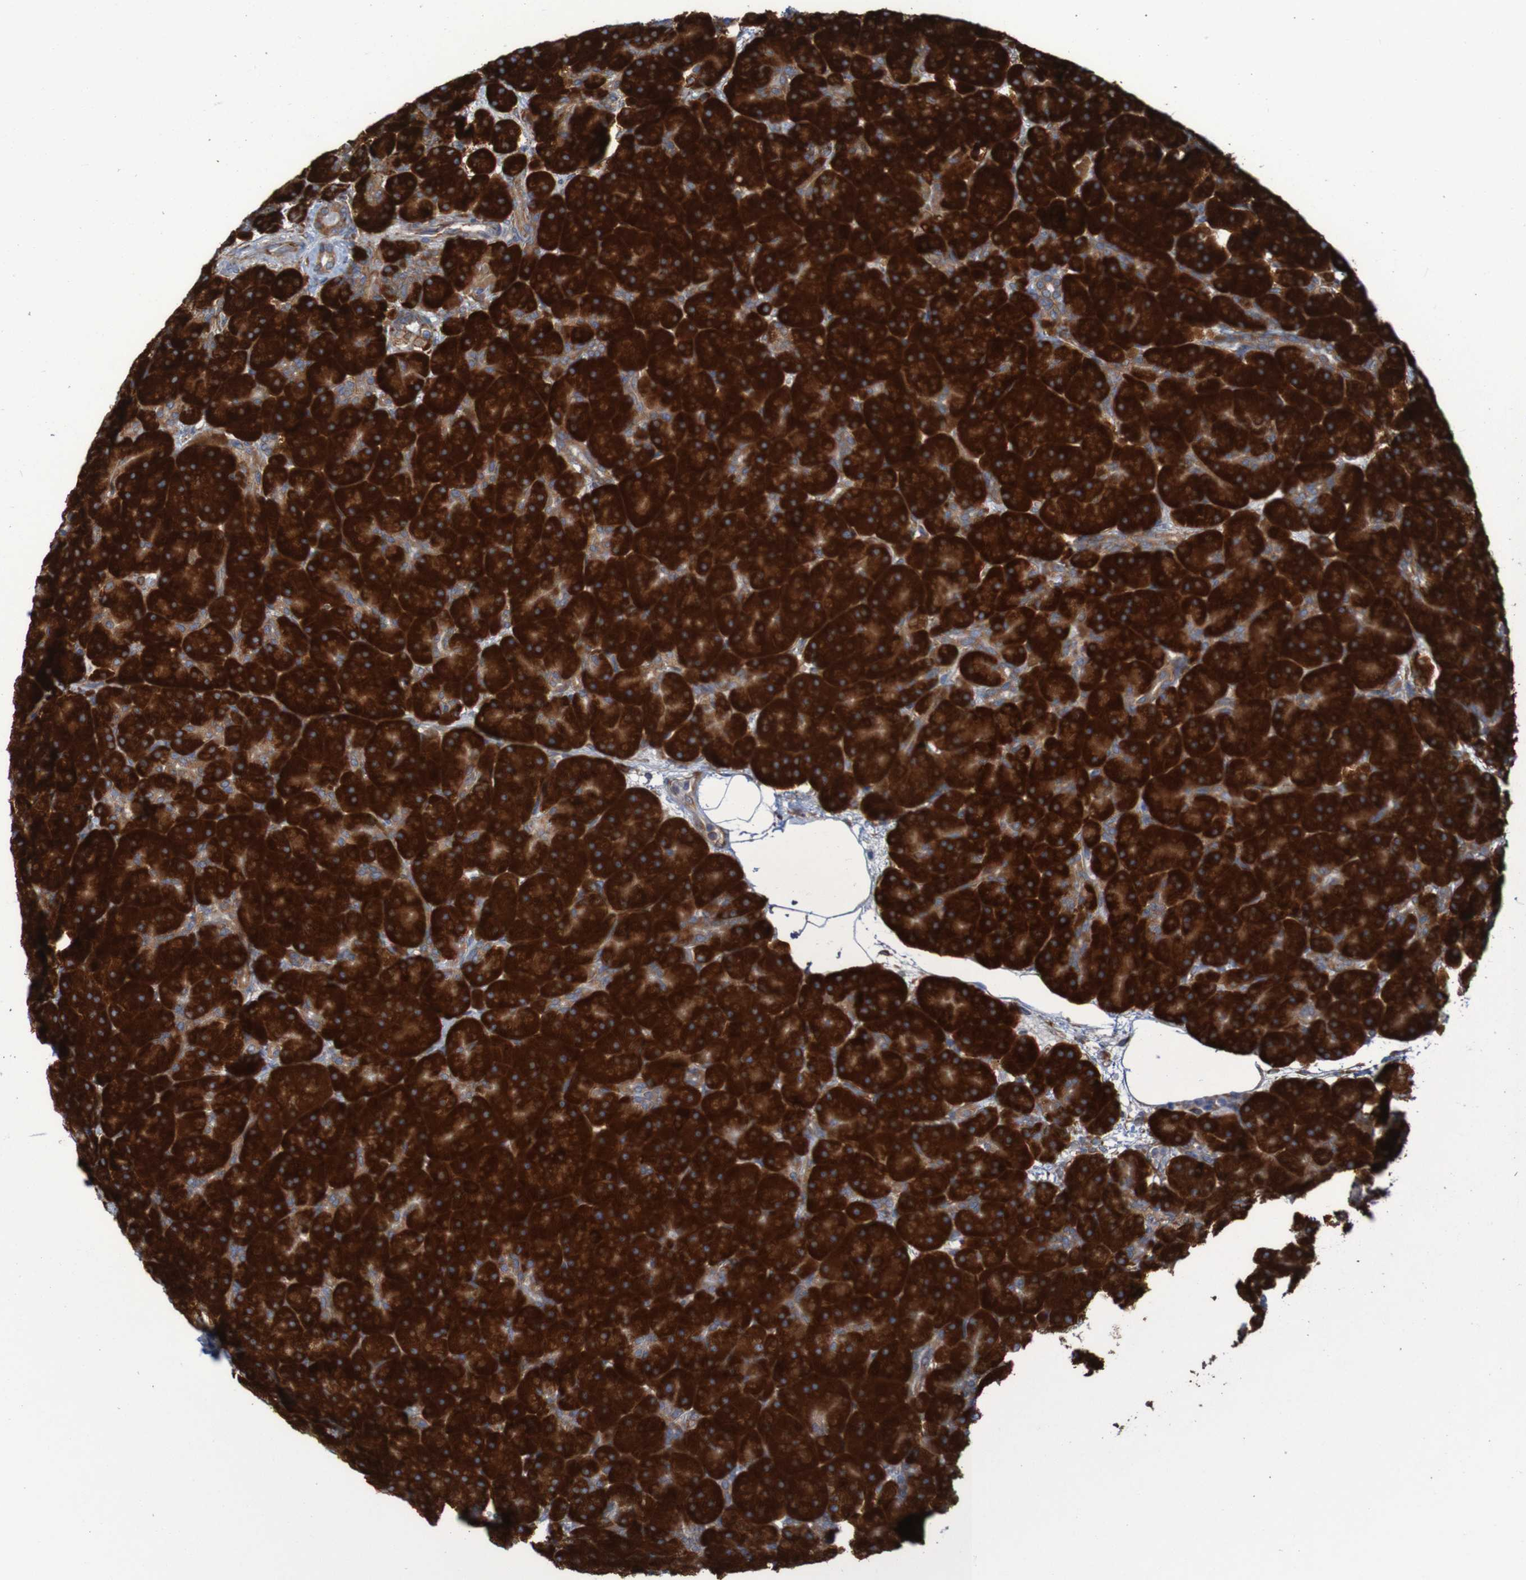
{"staining": {"intensity": "strong", "quantity": ">75%", "location": "cytoplasmic/membranous"}, "tissue": "pancreas", "cell_type": "Exocrine glandular cells", "image_type": "normal", "snomed": [{"axis": "morphology", "description": "Normal tissue, NOS"}, {"axis": "topography", "description": "Pancreas"}], "caption": "Pancreas stained for a protein demonstrates strong cytoplasmic/membranous positivity in exocrine glandular cells. (DAB (3,3'-diaminobenzidine) IHC with brightfield microscopy, high magnification).", "gene": "RPL10", "patient": {"sex": "male", "age": 66}}